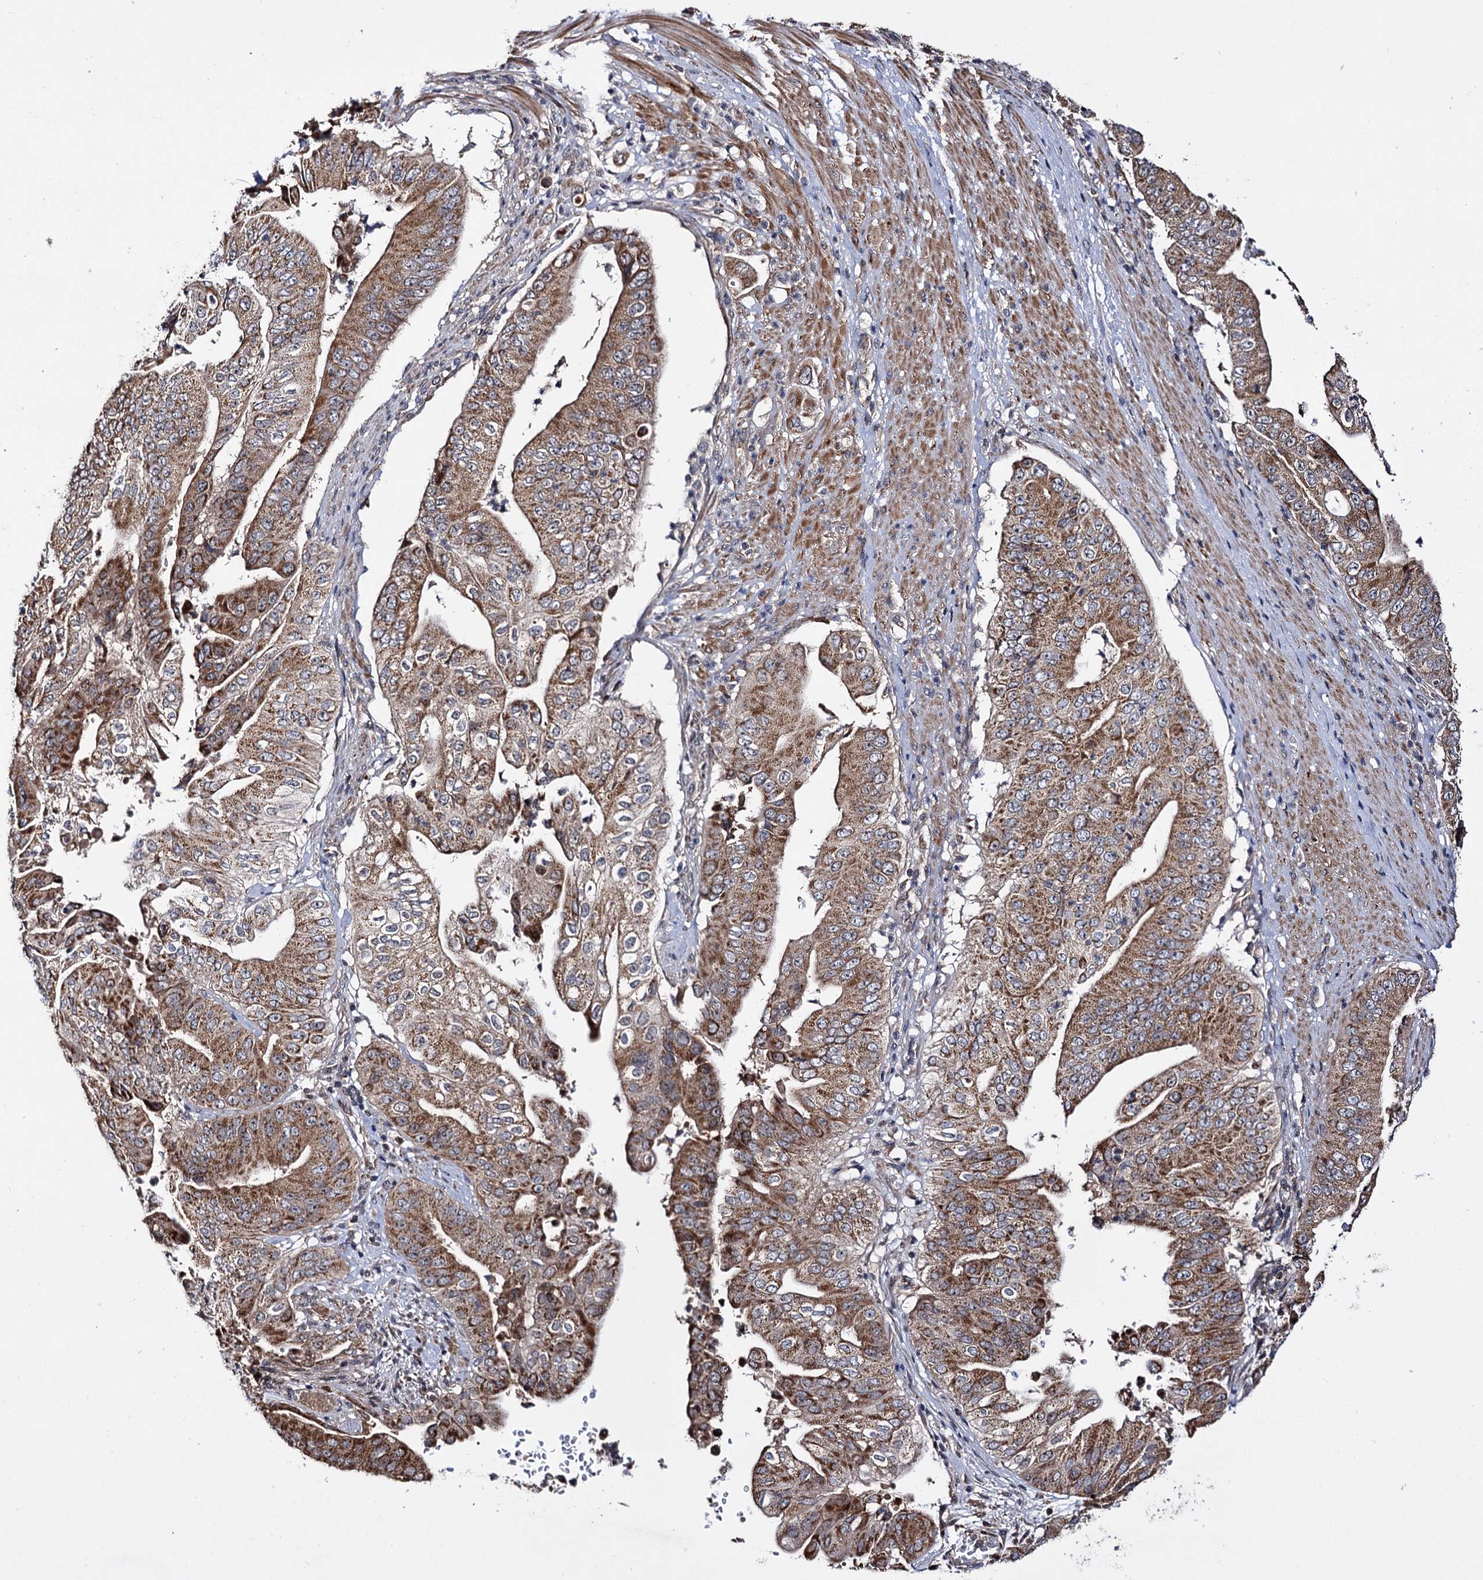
{"staining": {"intensity": "moderate", "quantity": ">75%", "location": "cytoplasmic/membranous"}, "tissue": "pancreatic cancer", "cell_type": "Tumor cells", "image_type": "cancer", "snomed": [{"axis": "morphology", "description": "Adenocarcinoma, NOS"}, {"axis": "topography", "description": "Pancreas"}], "caption": "Immunohistochemistry image of neoplastic tissue: human pancreatic adenocarcinoma stained using immunohistochemistry shows medium levels of moderate protein expression localized specifically in the cytoplasmic/membranous of tumor cells, appearing as a cytoplasmic/membranous brown color.", "gene": "CEP76", "patient": {"sex": "female", "age": 77}}